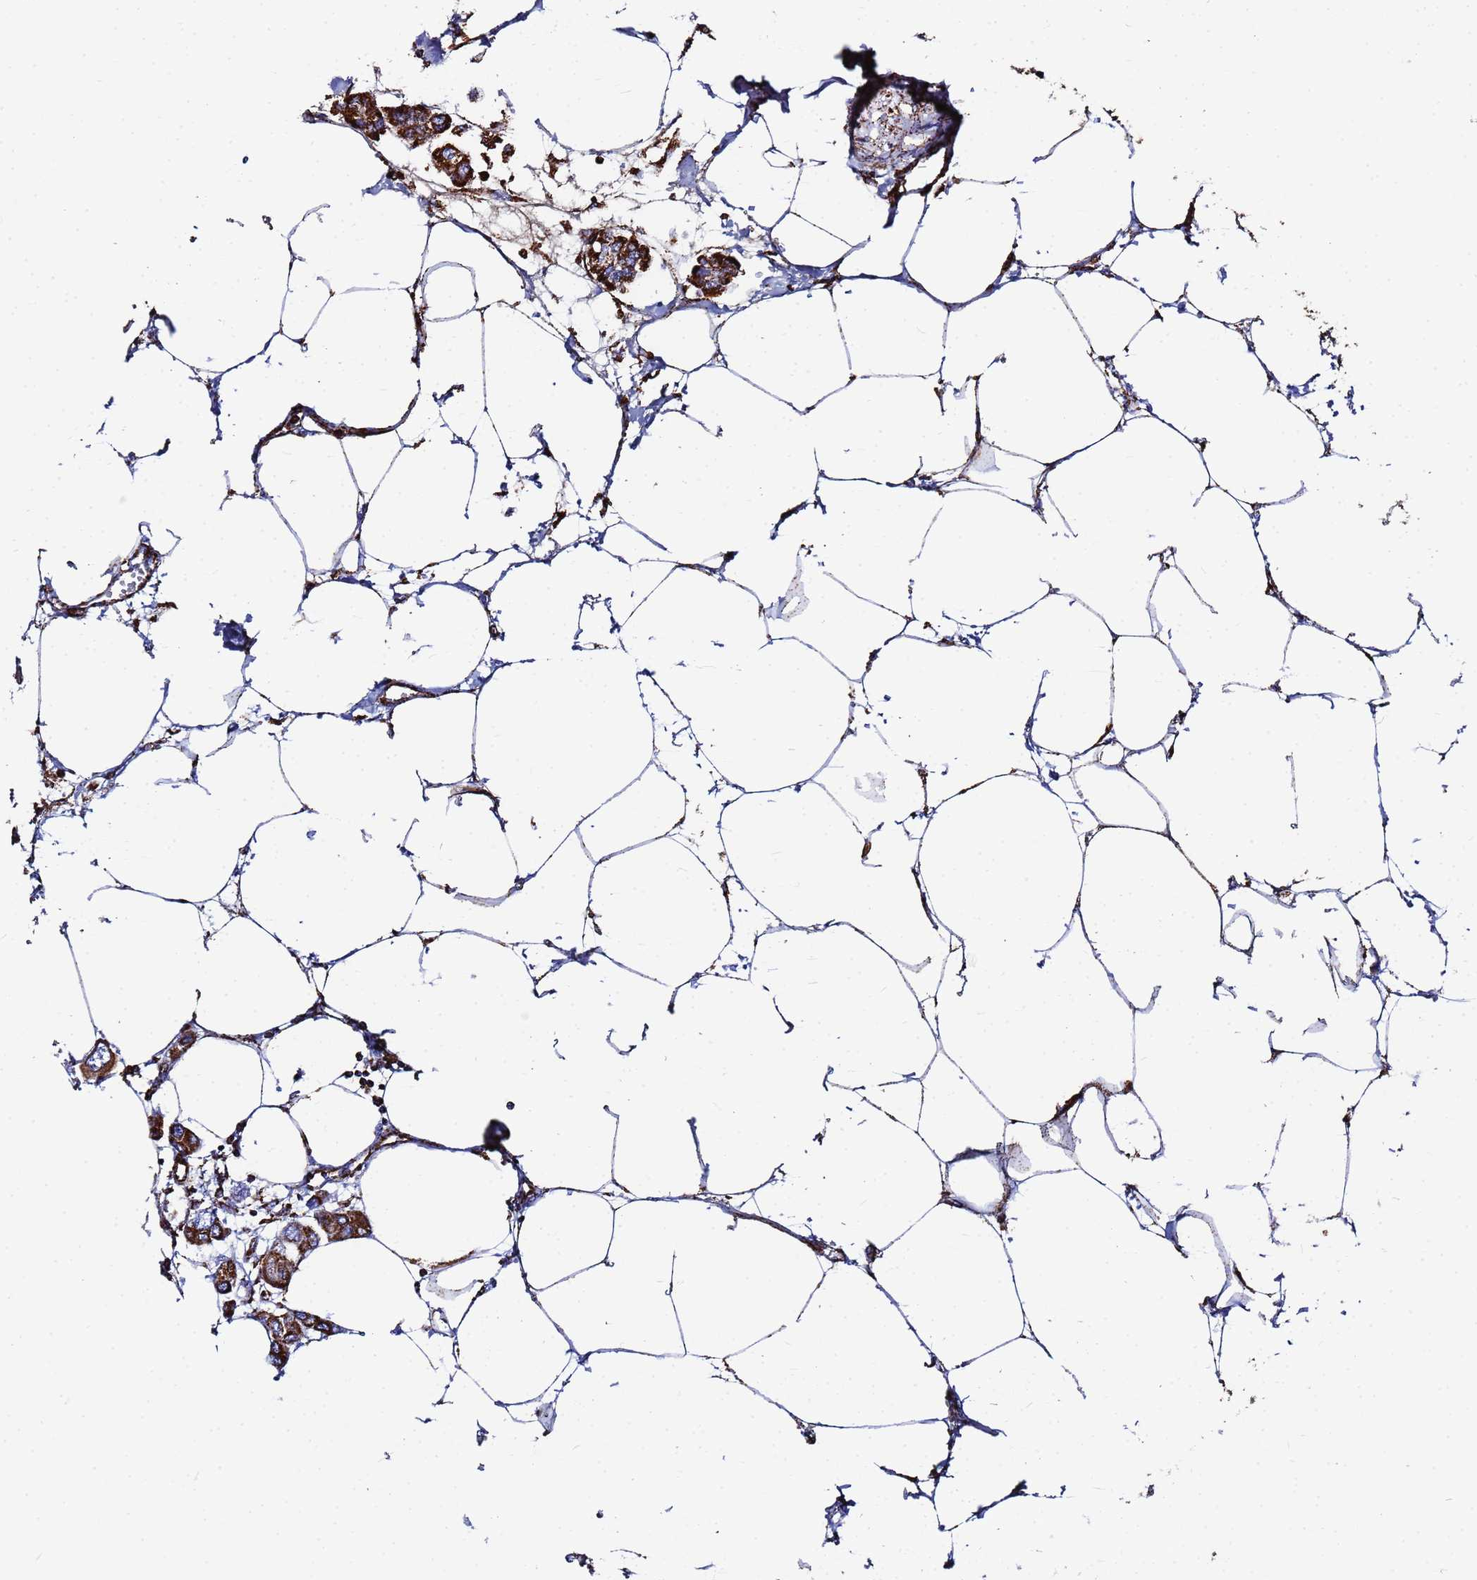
{"staining": {"intensity": "strong", "quantity": ">75%", "location": "cytoplasmic/membranous"}, "tissue": "urothelial cancer", "cell_type": "Tumor cells", "image_type": "cancer", "snomed": [{"axis": "morphology", "description": "Urothelial carcinoma, High grade"}, {"axis": "topography", "description": "Urinary bladder"}], "caption": "Urothelial cancer stained with IHC reveals strong cytoplasmic/membranous positivity in about >75% of tumor cells.", "gene": "GLUD1", "patient": {"sex": "male", "age": 67}}